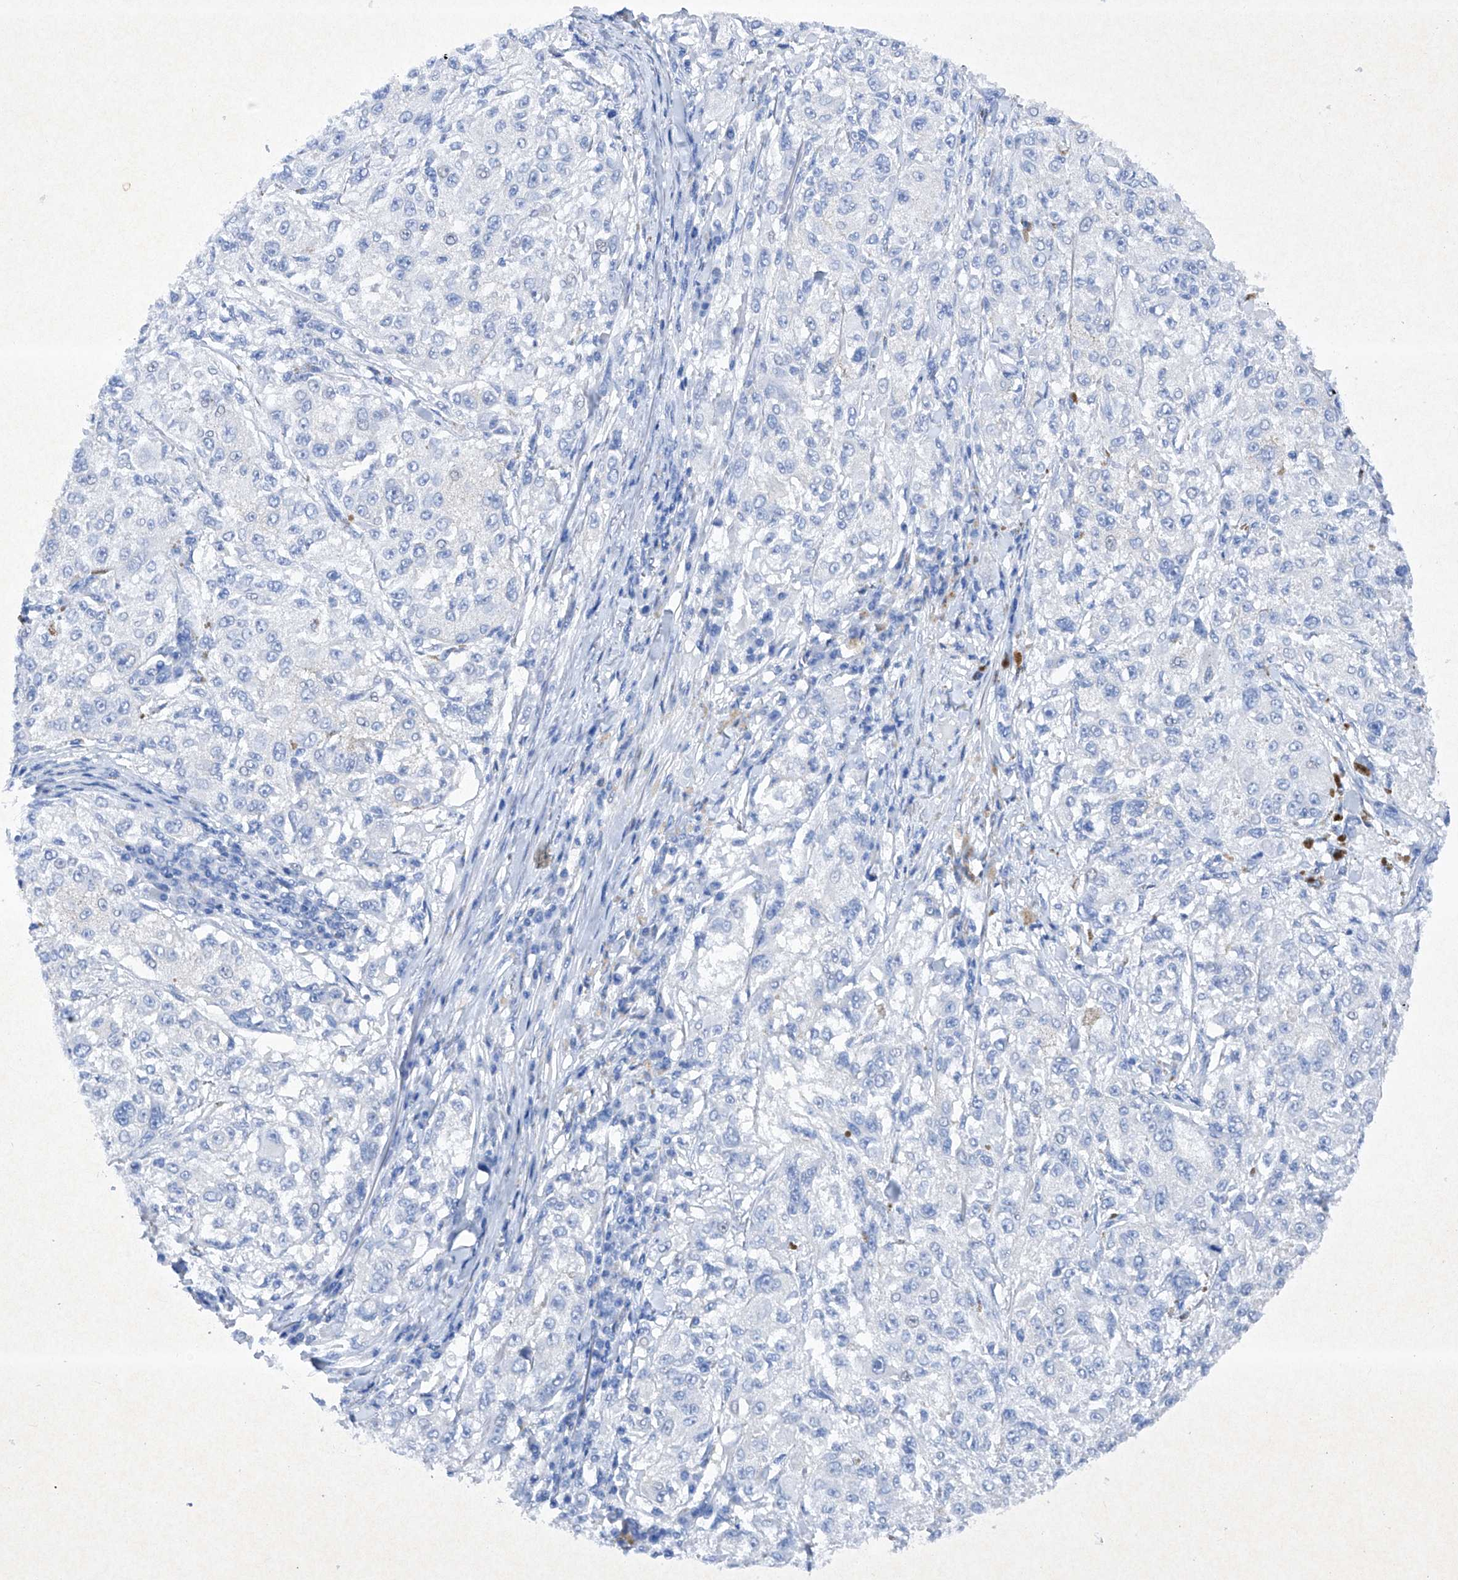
{"staining": {"intensity": "negative", "quantity": "none", "location": "none"}, "tissue": "melanoma", "cell_type": "Tumor cells", "image_type": "cancer", "snomed": [{"axis": "morphology", "description": "Necrosis, NOS"}, {"axis": "morphology", "description": "Malignant melanoma, NOS"}, {"axis": "topography", "description": "Skin"}], "caption": "Malignant melanoma stained for a protein using IHC displays no positivity tumor cells.", "gene": "BARX2", "patient": {"sex": "female", "age": 87}}